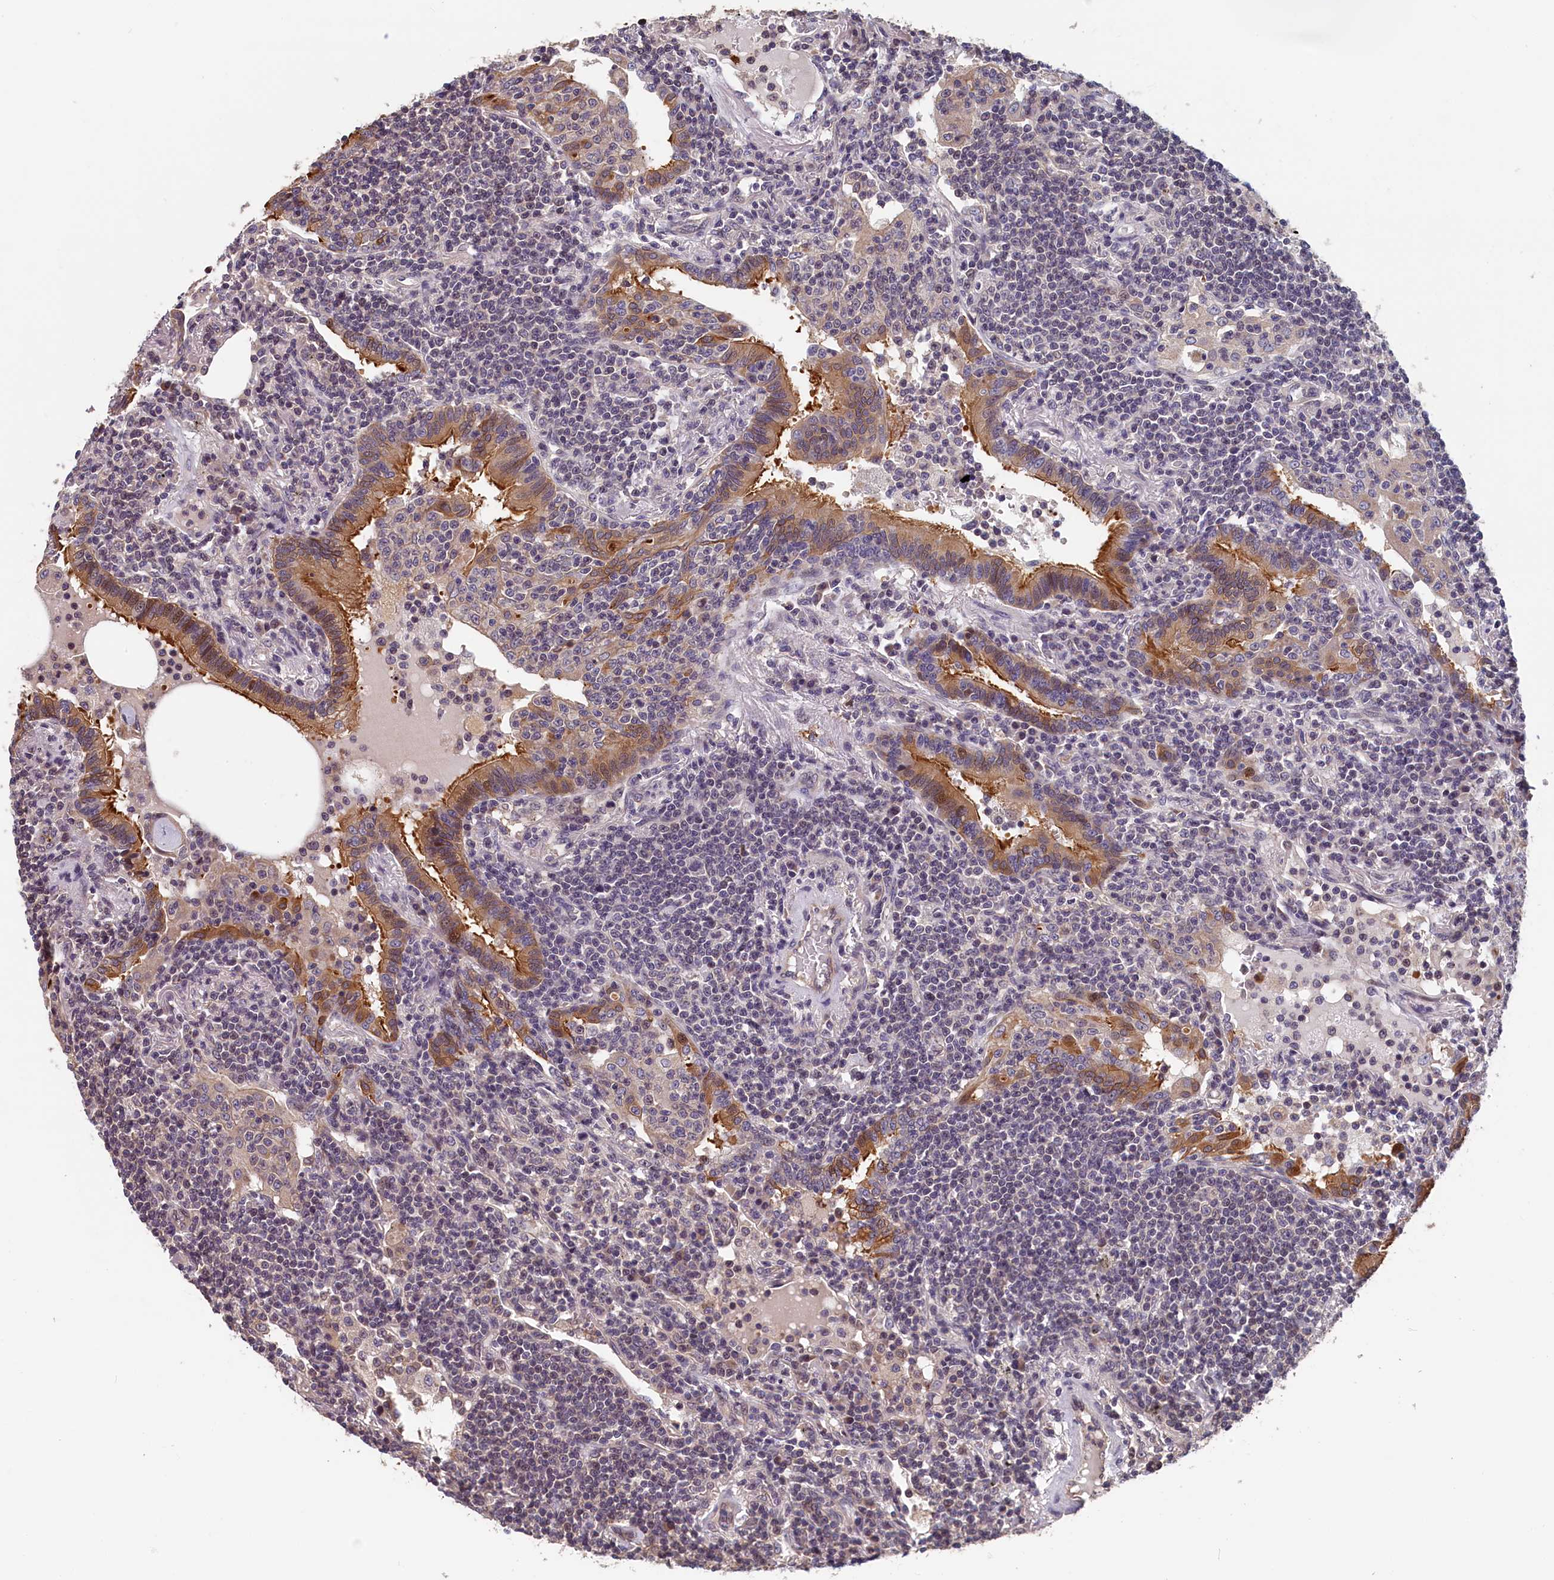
{"staining": {"intensity": "negative", "quantity": "none", "location": "none"}, "tissue": "lymphoma", "cell_type": "Tumor cells", "image_type": "cancer", "snomed": [{"axis": "morphology", "description": "Malignant lymphoma, non-Hodgkin's type, Low grade"}, {"axis": "topography", "description": "Lung"}], "caption": "Immunohistochemistry (IHC) photomicrograph of human lymphoma stained for a protein (brown), which shows no staining in tumor cells.", "gene": "TMEM116", "patient": {"sex": "female", "age": 71}}